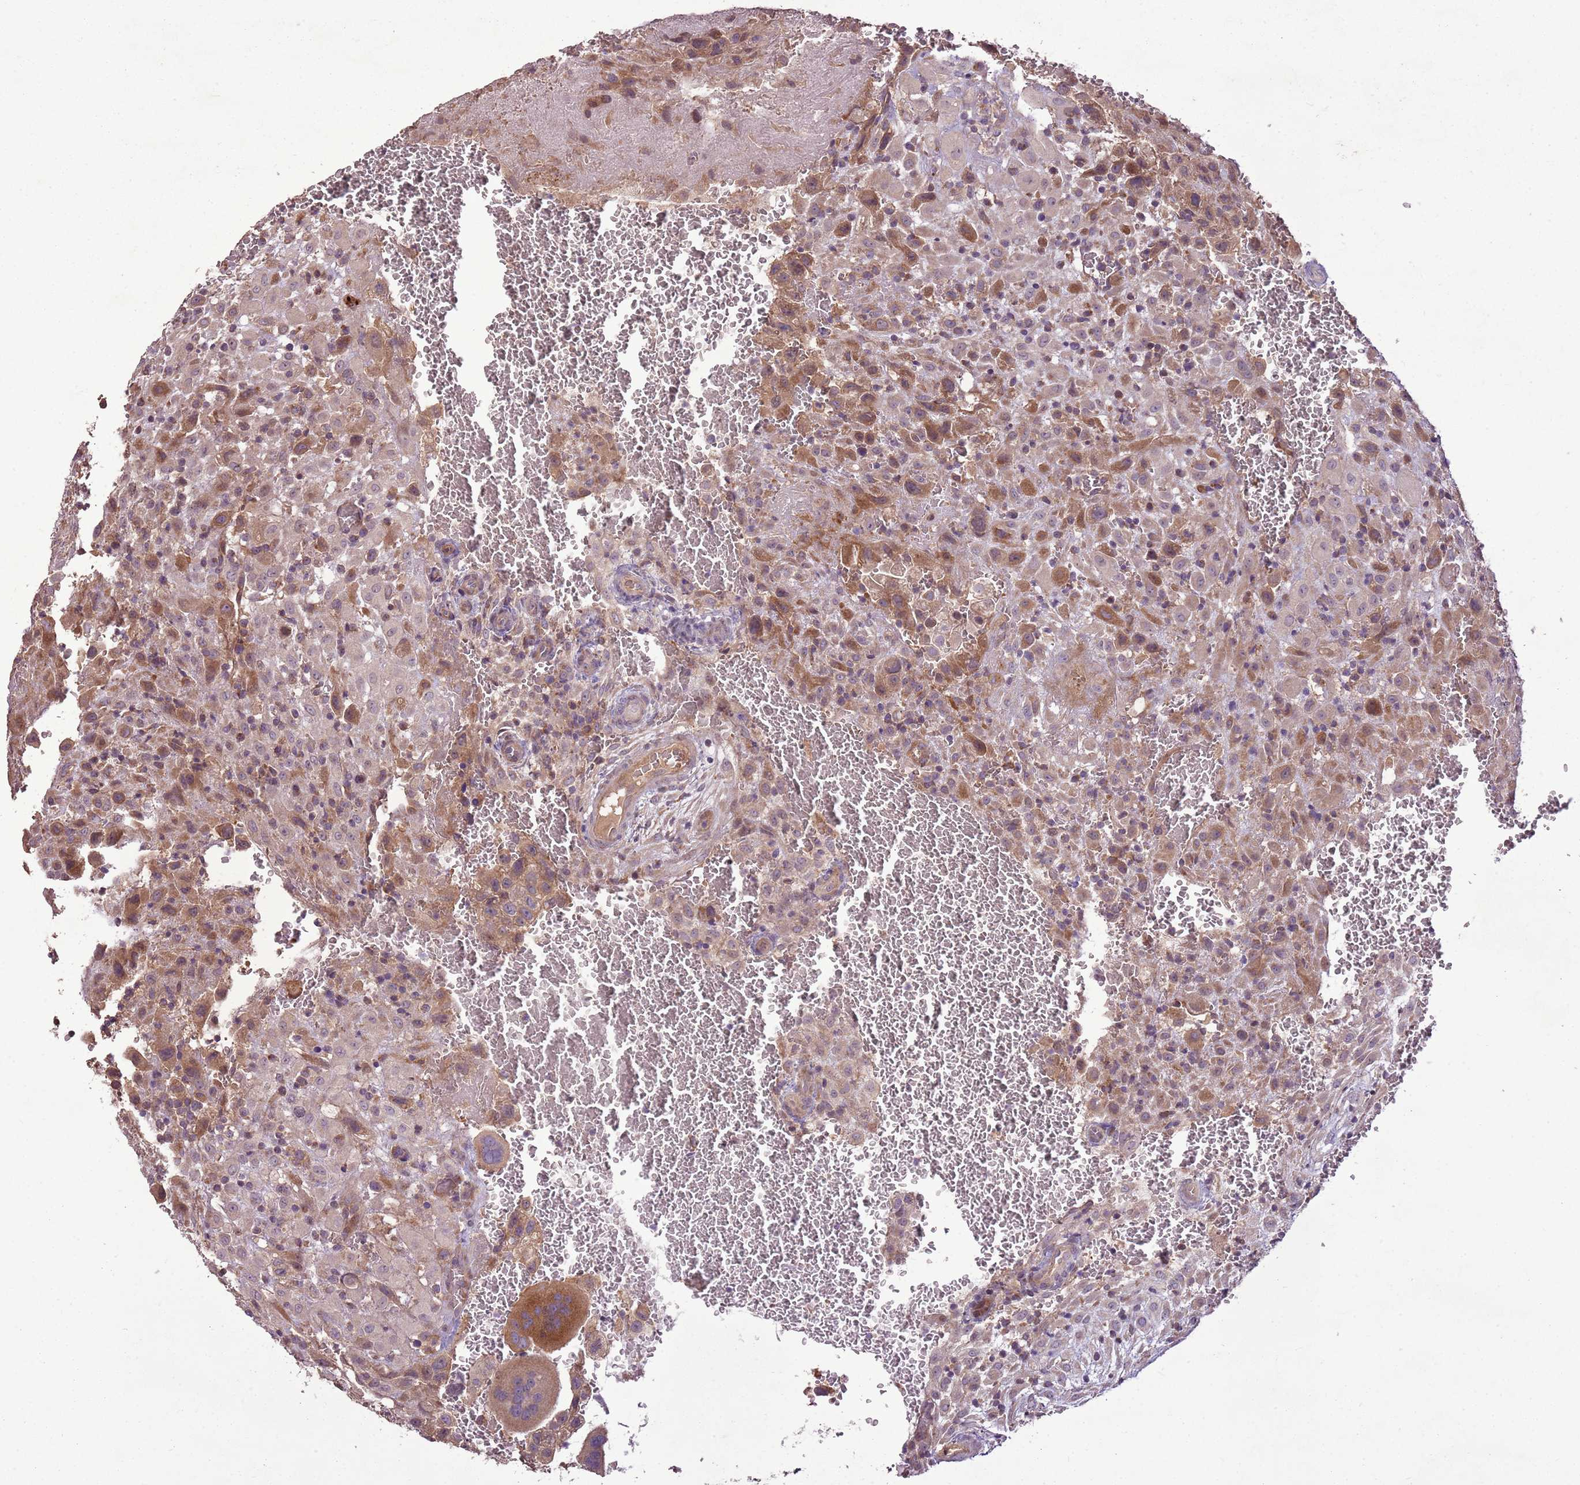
{"staining": {"intensity": "moderate", "quantity": ">75%", "location": "cytoplasmic/membranous"}, "tissue": "placenta", "cell_type": "Decidual cells", "image_type": "normal", "snomed": [{"axis": "morphology", "description": "Normal tissue, NOS"}, {"axis": "topography", "description": "Placenta"}], "caption": "DAB (3,3'-diaminobenzidine) immunohistochemical staining of benign human placenta displays moderate cytoplasmic/membranous protein expression in about >75% of decidual cells.", "gene": "ANKRD24", "patient": {"sex": "female", "age": 35}}